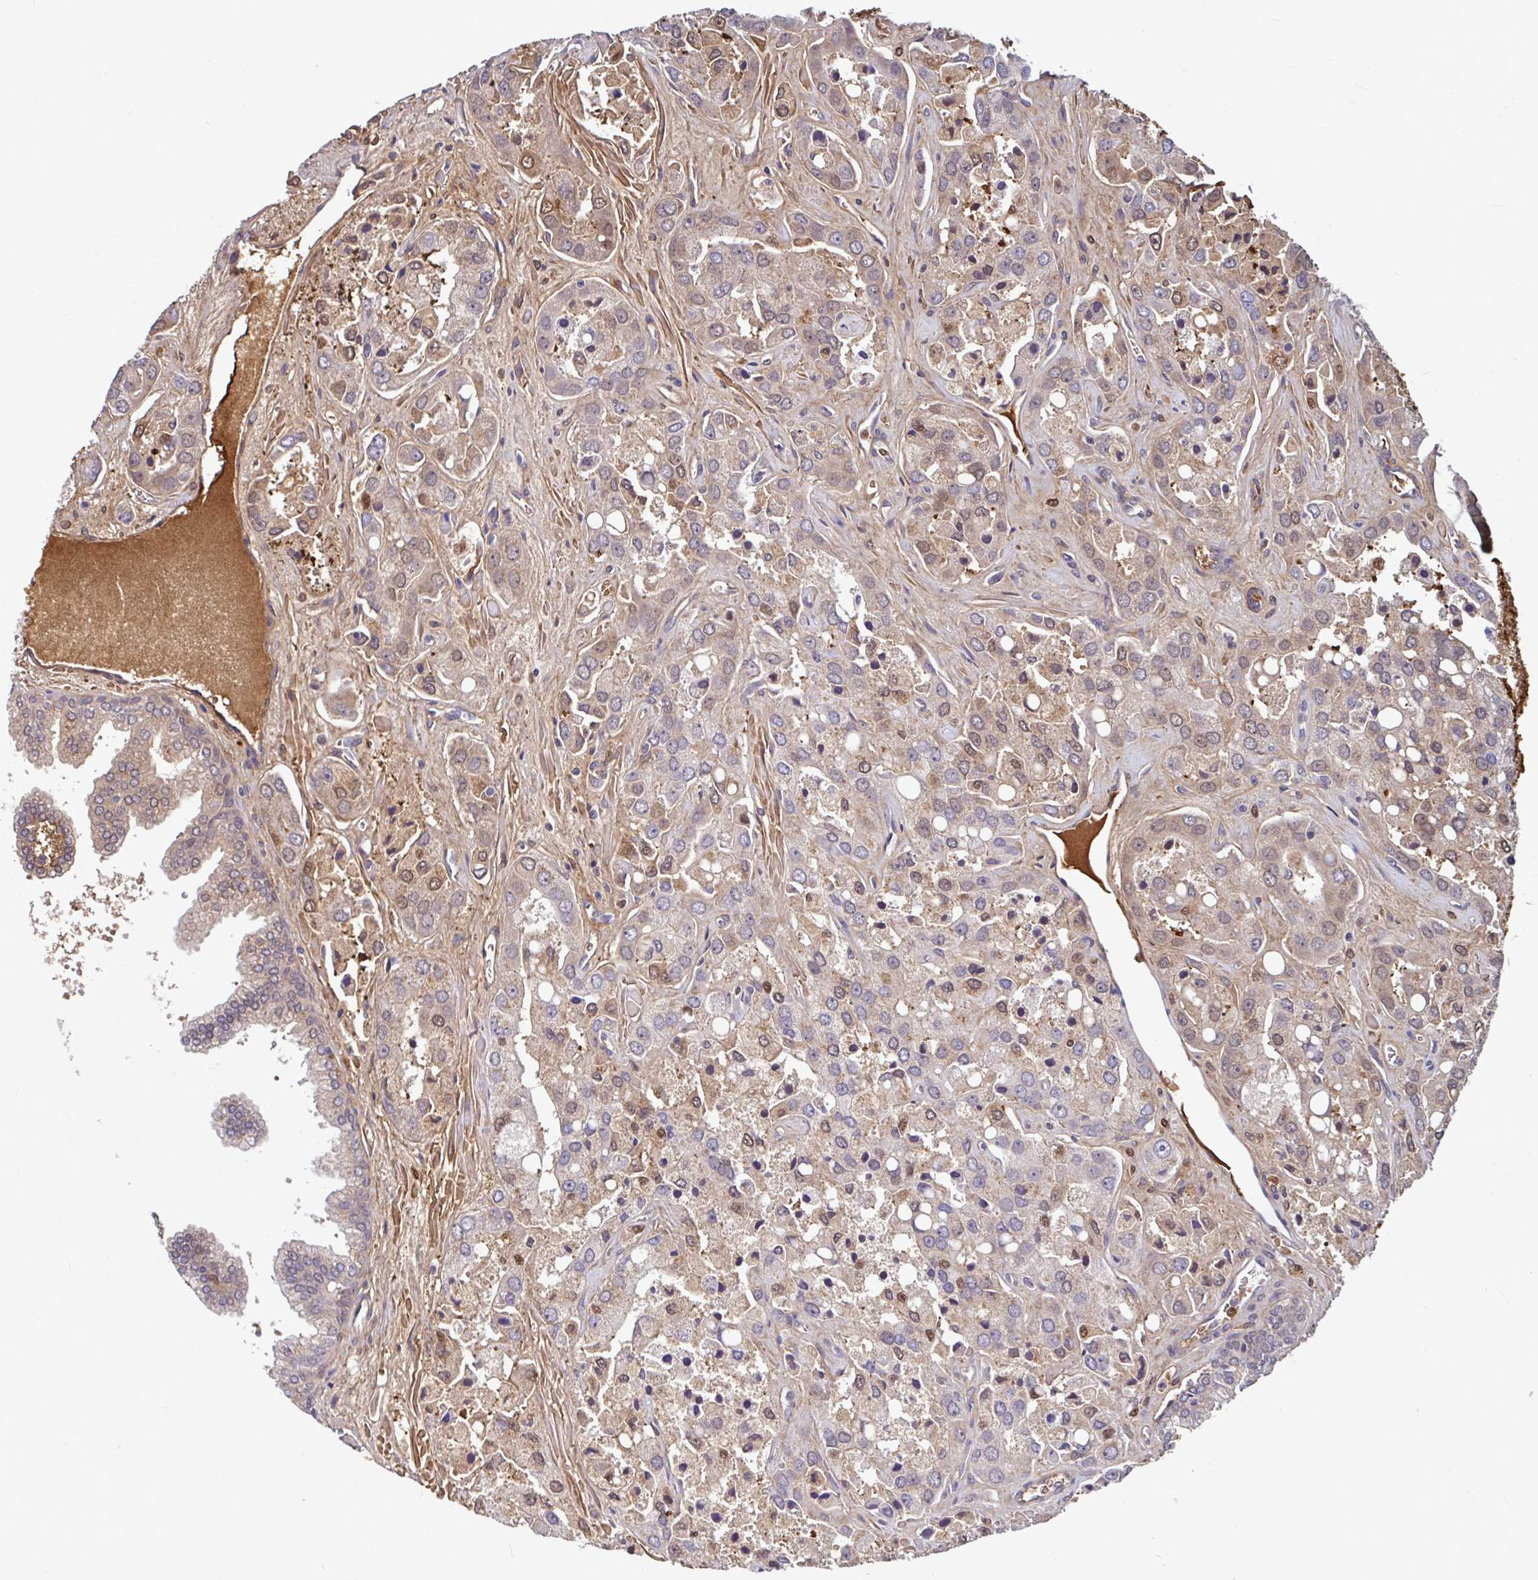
{"staining": {"intensity": "moderate", "quantity": "<25%", "location": "nuclear"}, "tissue": "prostate cancer", "cell_type": "Tumor cells", "image_type": "cancer", "snomed": [{"axis": "morphology", "description": "Normal tissue, NOS"}, {"axis": "morphology", "description": "Adenocarcinoma, High grade"}, {"axis": "topography", "description": "Prostate"}, {"axis": "topography", "description": "Peripheral nerve tissue"}], "caption": "Immunohistochemistry of prostate high-grade adenocarcinoma exhibits low levels of moderate nuclear staining in approximately <25% of tumor cells. The protein of interest is stained brown, and the nuclei are stained in blue (DAB (3,3'-diaminobenzidine) IHC with brightfield microscopy, high magnification).", "gene": "BLVRA", "patient": {"sex": "male", "age": 68}}